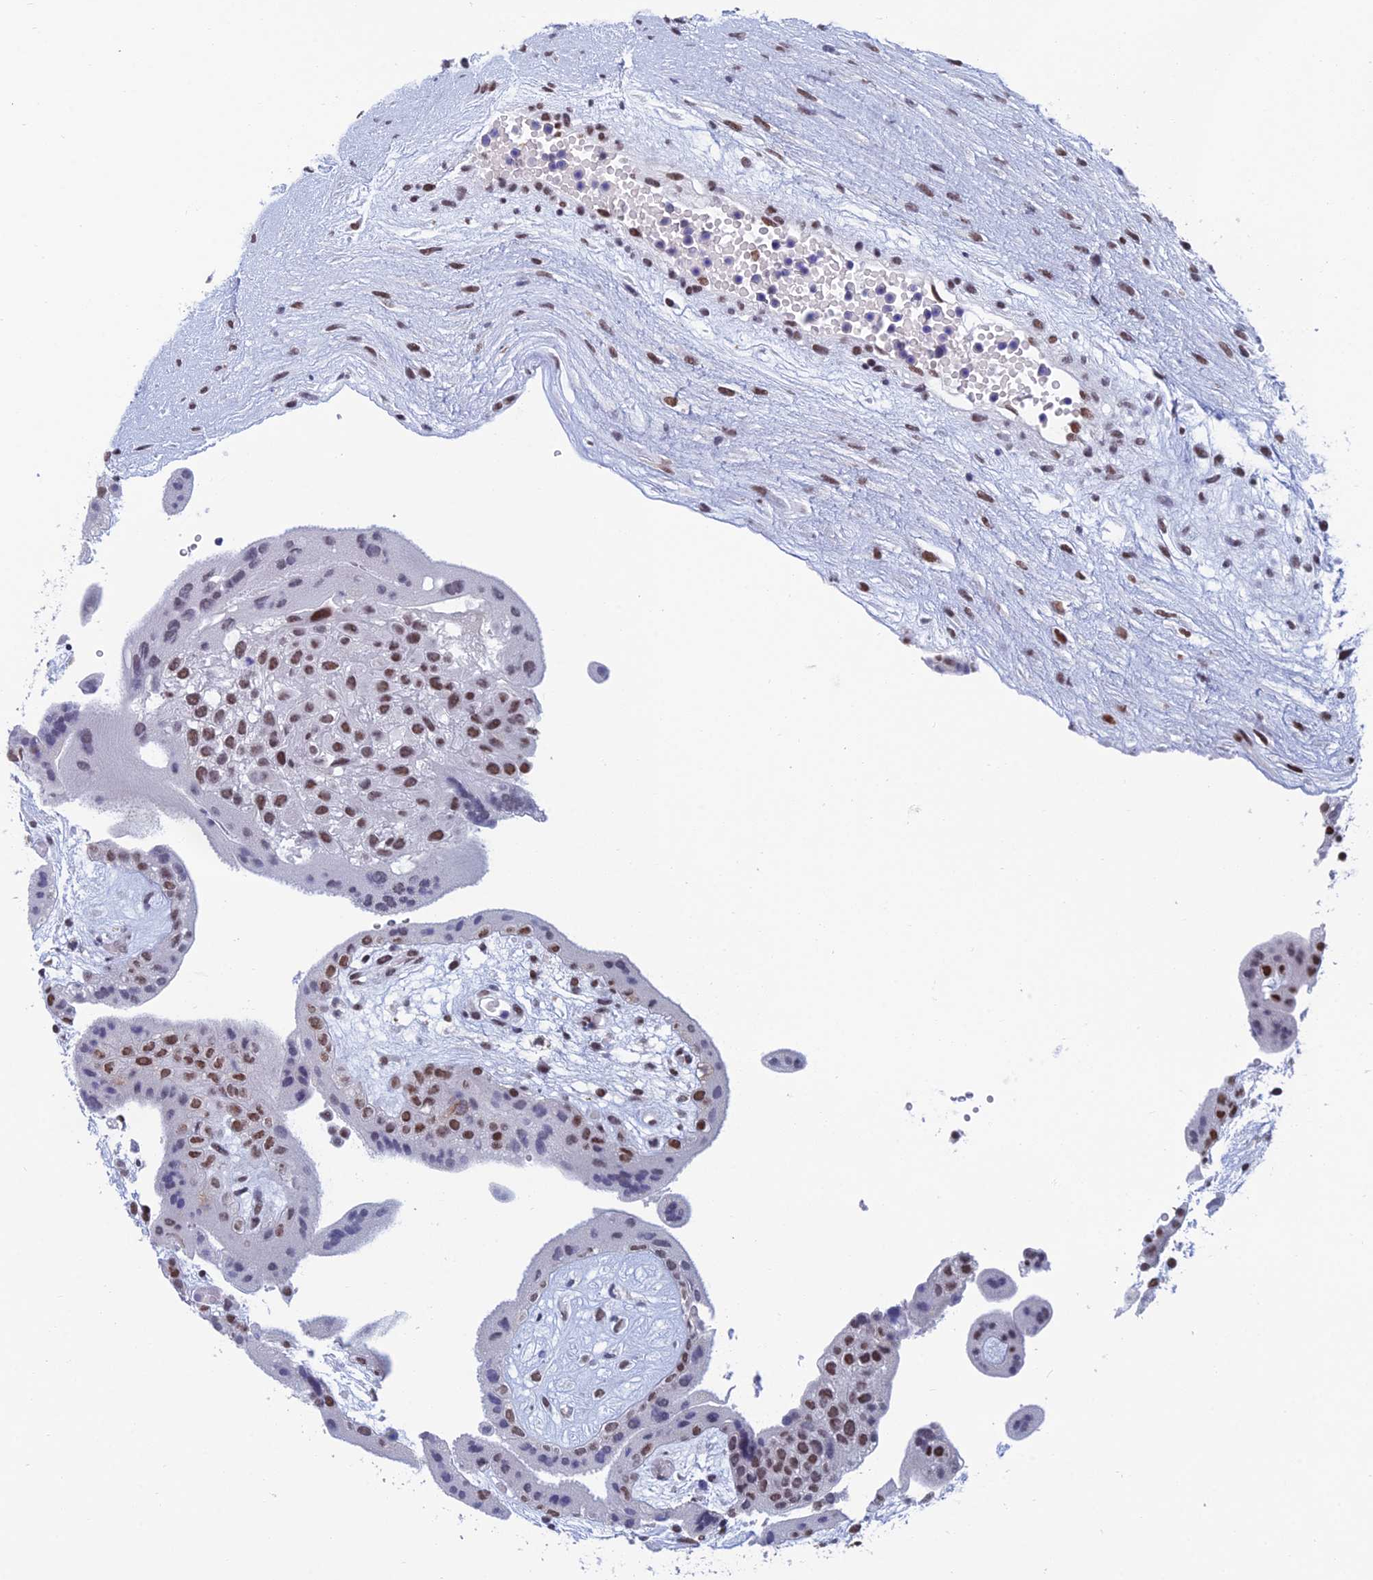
{"staining": {"intensity": "strong", "quantity": ">75%", "location": "nuclear"}, "tissue": "placenta", "cell_type": "Decidual cells", "image_type": "normal", "snomed": [{"axis": "morphology", "description": "Normal tissue, NOS"}, {"axis": "topography", "description": "Placenta"}], "caption": "Brown immunohistochemical staining in unremarkable placenta demonstrates strong nuclear staining in approximately >75% of decidual cells.", "gene": "NABP2", "patient": {"sex": "female", "age": 18}}